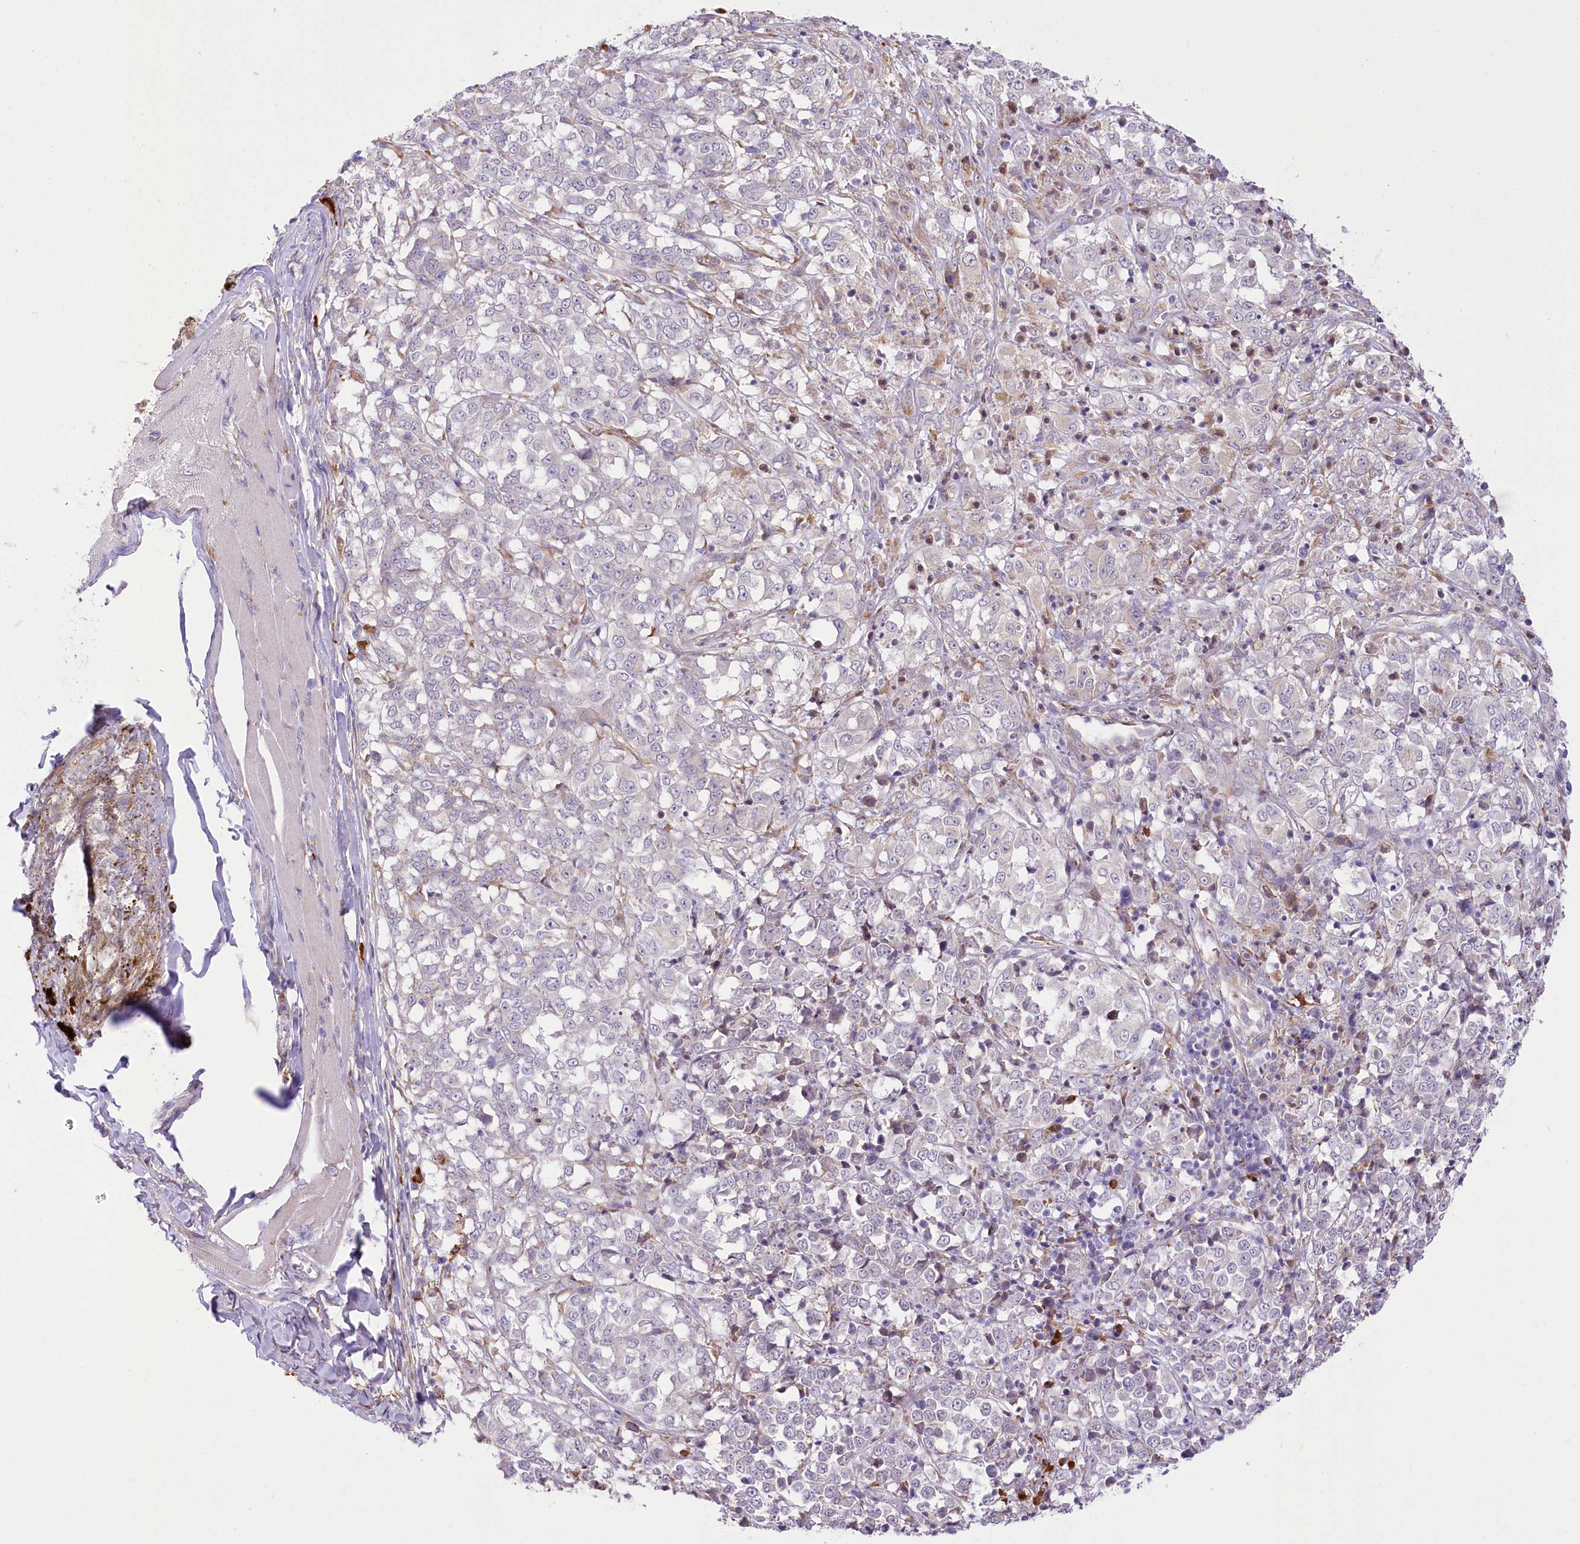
{"staining": {"intensity": "negative", "quantity": "none", "location": "none"}, "tissue": "melanoma", "cell_type": "Tumor cells", "image_type": "cancer", "snomed": [{"axis": "morphology", "description": "Malignant melanoma, NOS"}, {"axis": "topography", "description": "Skin"}], "caption": "Histopathology image shows no significant protein expression in tumor cells of melanoma.", "gene": "NCKAP5", "patient": {"sex": "female", "age": 72}}